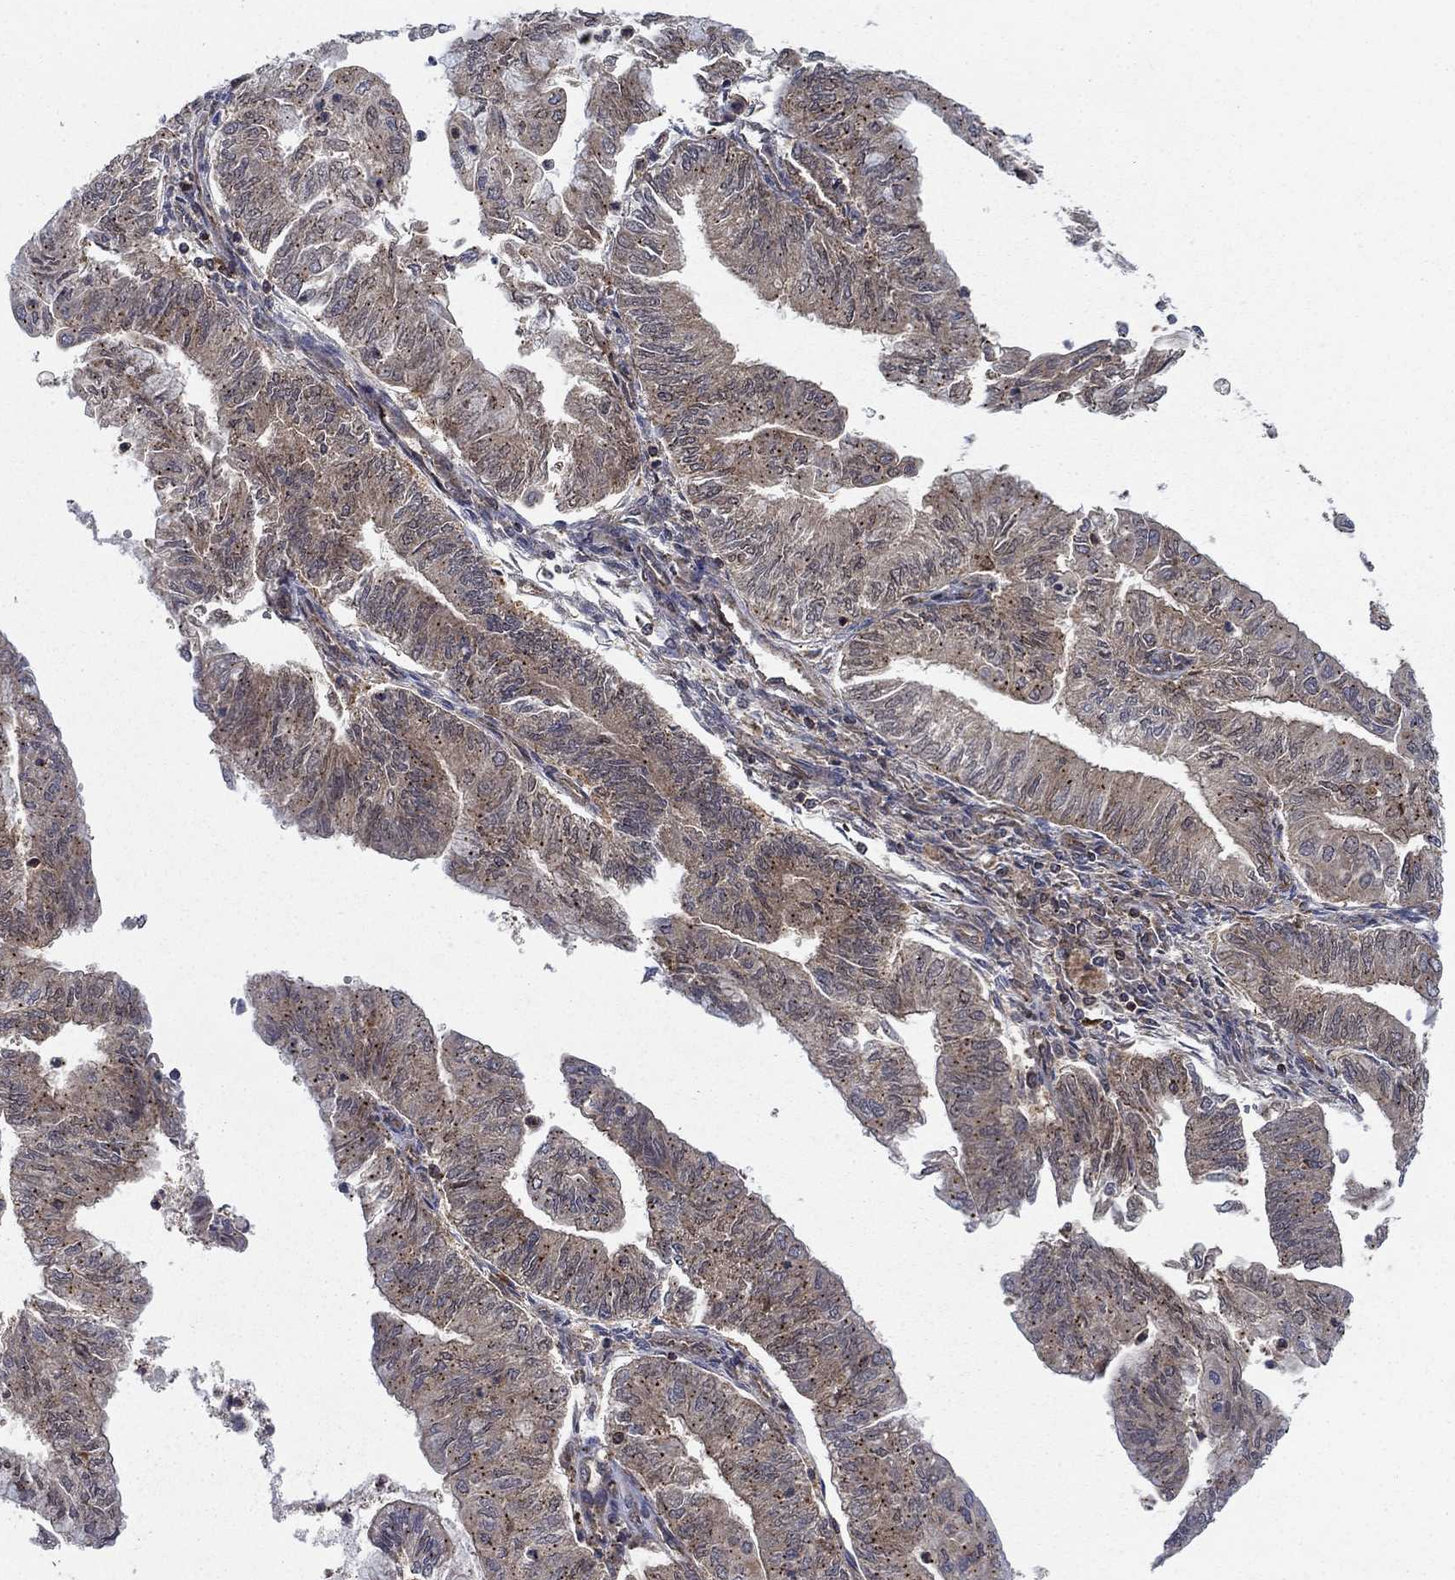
{"staining": {"intensity": "moderate", "quantity": "<25%", "location": "cytoplasmic/membranous"}, "tissue": "endometrial cancer", "cell_type": "Tumor cells", "image_type": "cancer", "snomed": [{"axis": "morphology", "description": "Adenocarcinoma, NOS"}, {"axis": "topography", "description": "Endometrium"}], "caption": "Tumor cells show low levels of moderate cytoplasmic/membranous positivity in about <25% of cells in human endometrial cancer.", "gene": "IFI35", "patient": {"sex": "female", "age": 59}}